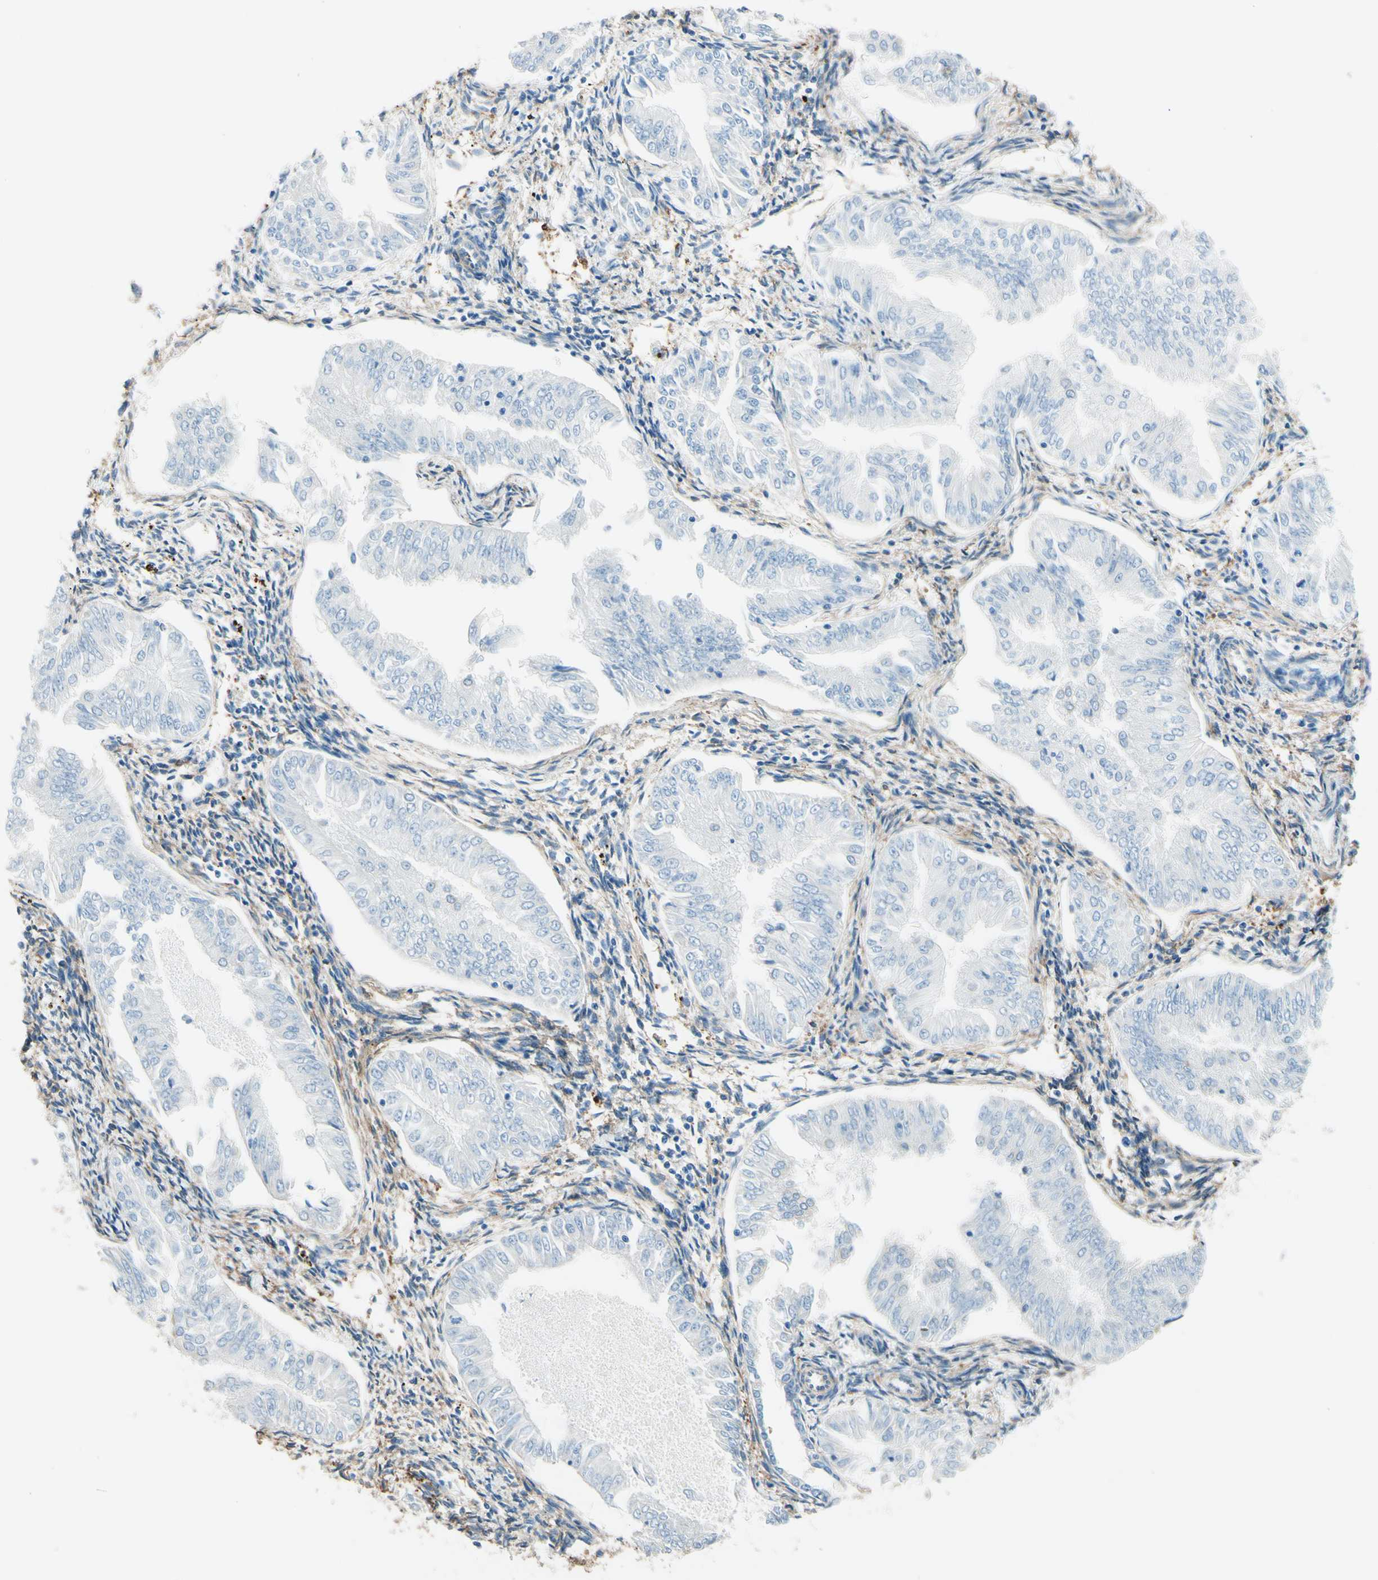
{"staining": {"intensity": "negative", "quantity": "none", "location": "none"}, "tissue": "endometrial cancer", "cell_type": "Tumor cells", "image_type": "cancer", "snomed": [{"axis": "morphology", "description": "Adenocarcinoma, NOS"}, {"axis": "topography", "description": "Endometrium"}], "caption": "High magnification brightfield microscopy of endometrial cancer (adenocarcinoma) stained with DAB (brown) and counterstained with hematoxylin (blue): tumor cells show no significant staining.", "gene": "DPYSL3", "patient": {"sex": "female", "age": 53}}